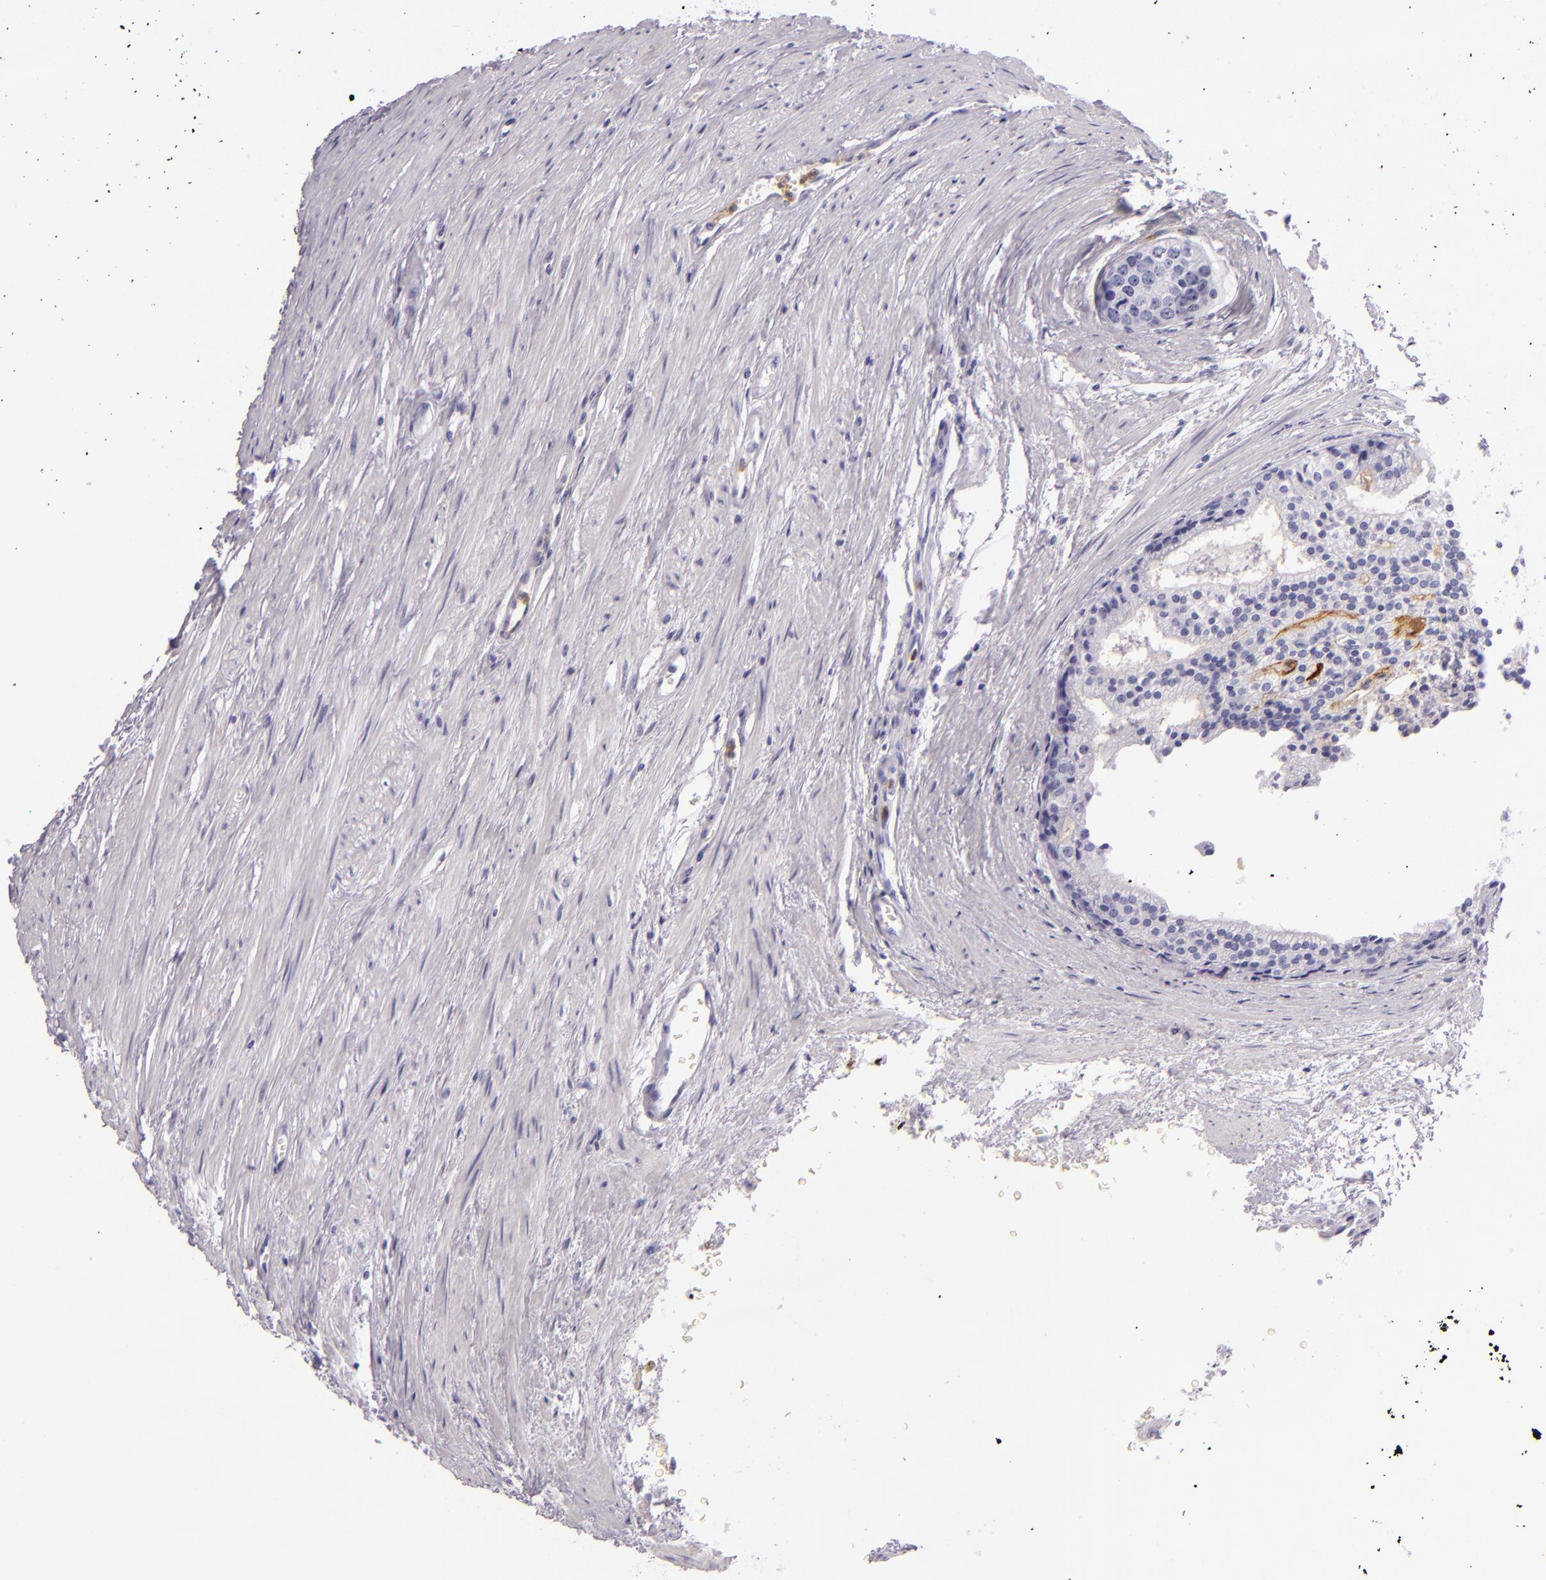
{"staining": {"intensity": "negative", "quantity": "none", "location": "none"}, "tissue": "prostate cancer", "cell_type": "Tumor cells", "image_type": "cancer", "snomed": [{"axis": "morphology", "description": "Adenocarcinoma, High grade"}, {"axis": "topography", "description": "Prostate"}], "caption": "Immunohistochemical staining of human prostate adenocarcinoma (high-grade) demonstrates no significant expression in tumor cells.", "gene": "CEACAM1", "patient": {"sex": "male", "age": 56}}